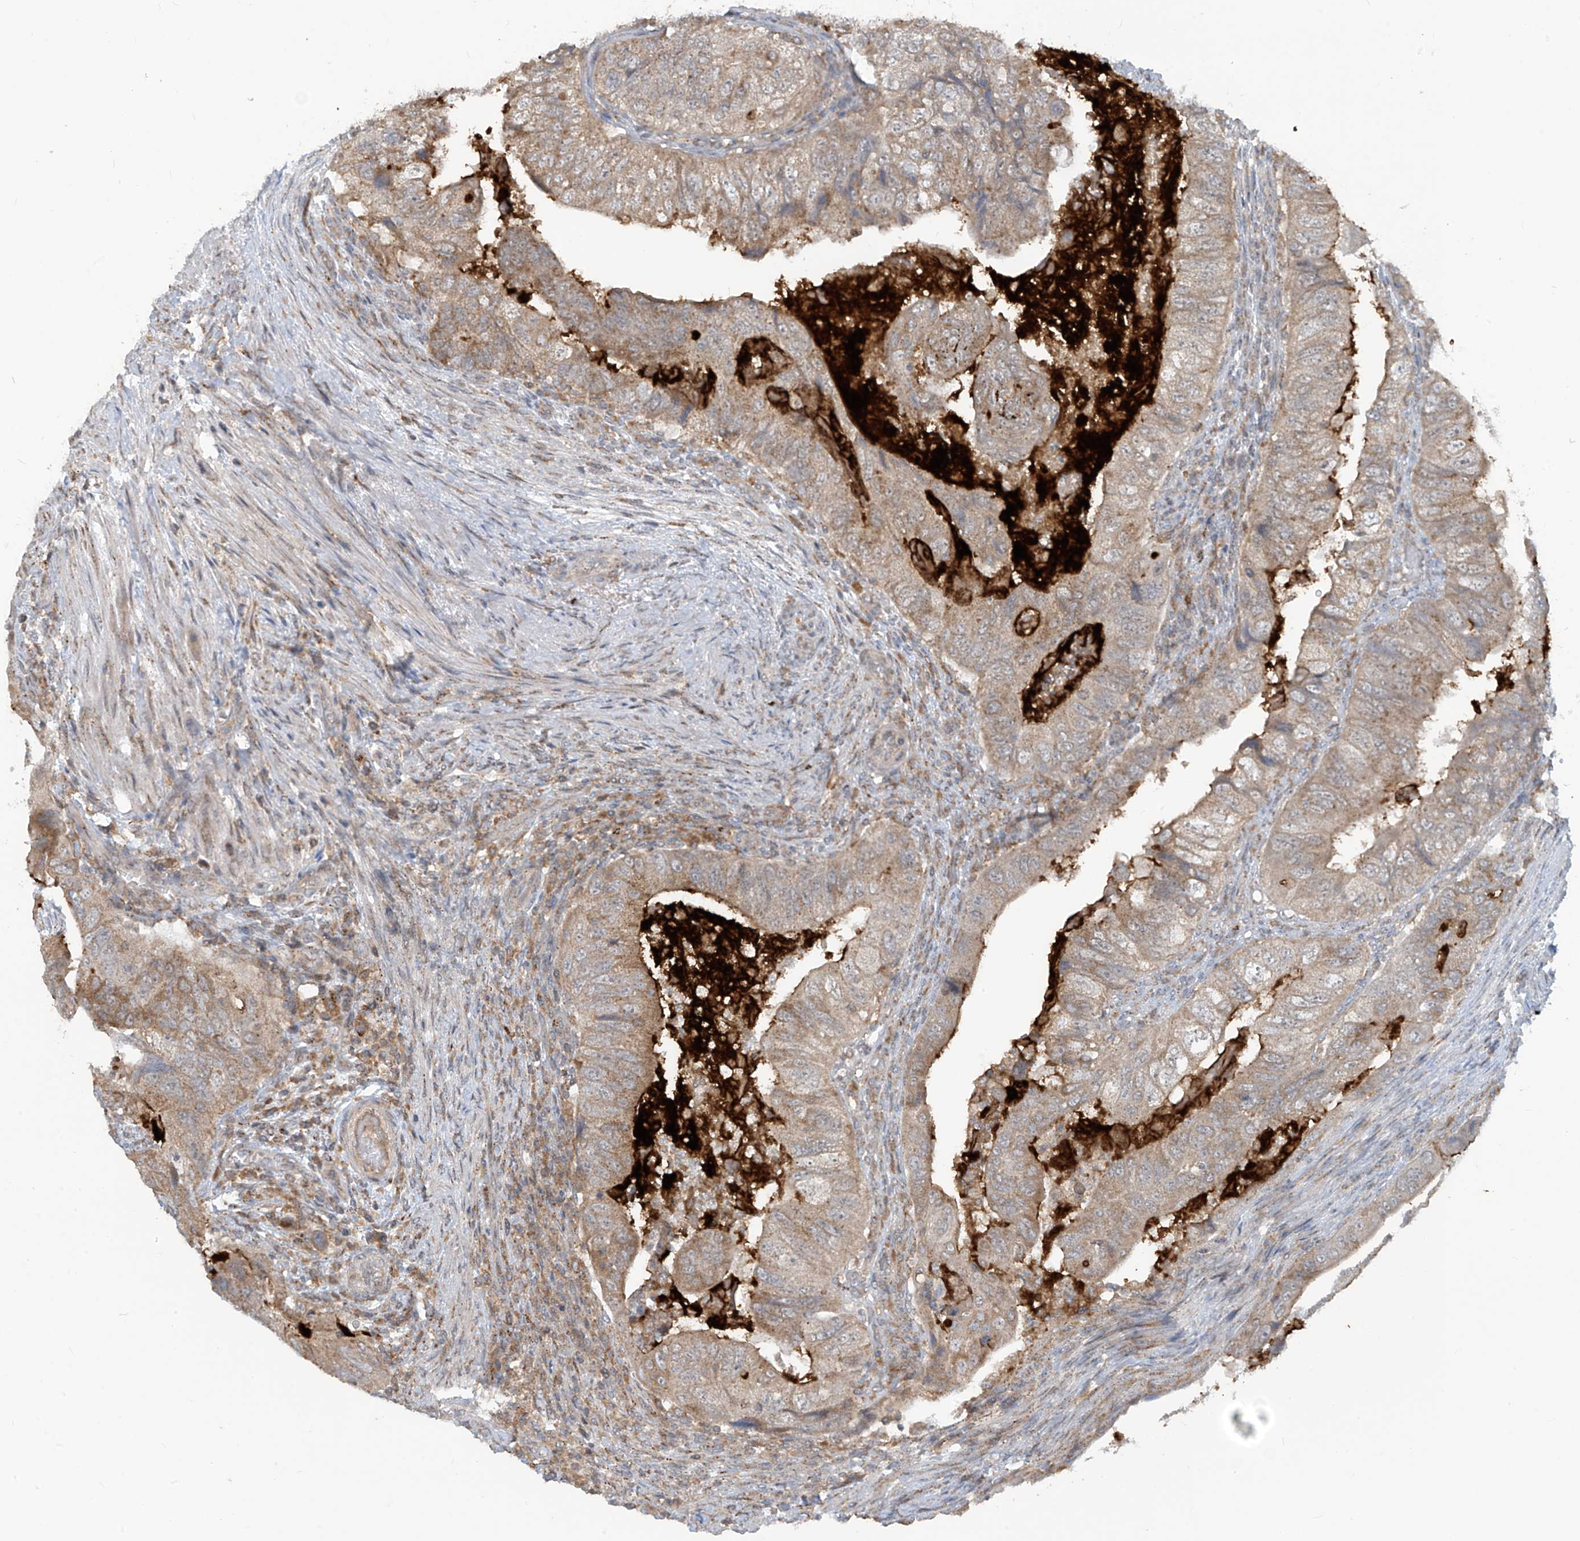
{"staining": {"intensity": "weak", "quantity": "25%-75%", "location": "cytoplasmic/membranous"}, "tissue": "colorectal cancer", "cell_type": "Tumor cells", "image_type": "cancer", "snomed": [{"axis": "morphology", "description": "Adenocarcinoma, NOS"}, {"axis": "topography", "description": "Rectum"}], "caption": "IHC (DAB (3,3'-diaminobenzidine)) staining of adenocarcinoma (colorectal) reveals weak cytoplasmic/membranous protein expression in about 25%-75% of tumor cells.", "gene": "PARVG", "patient": {"sex": "male", "age": 63}}